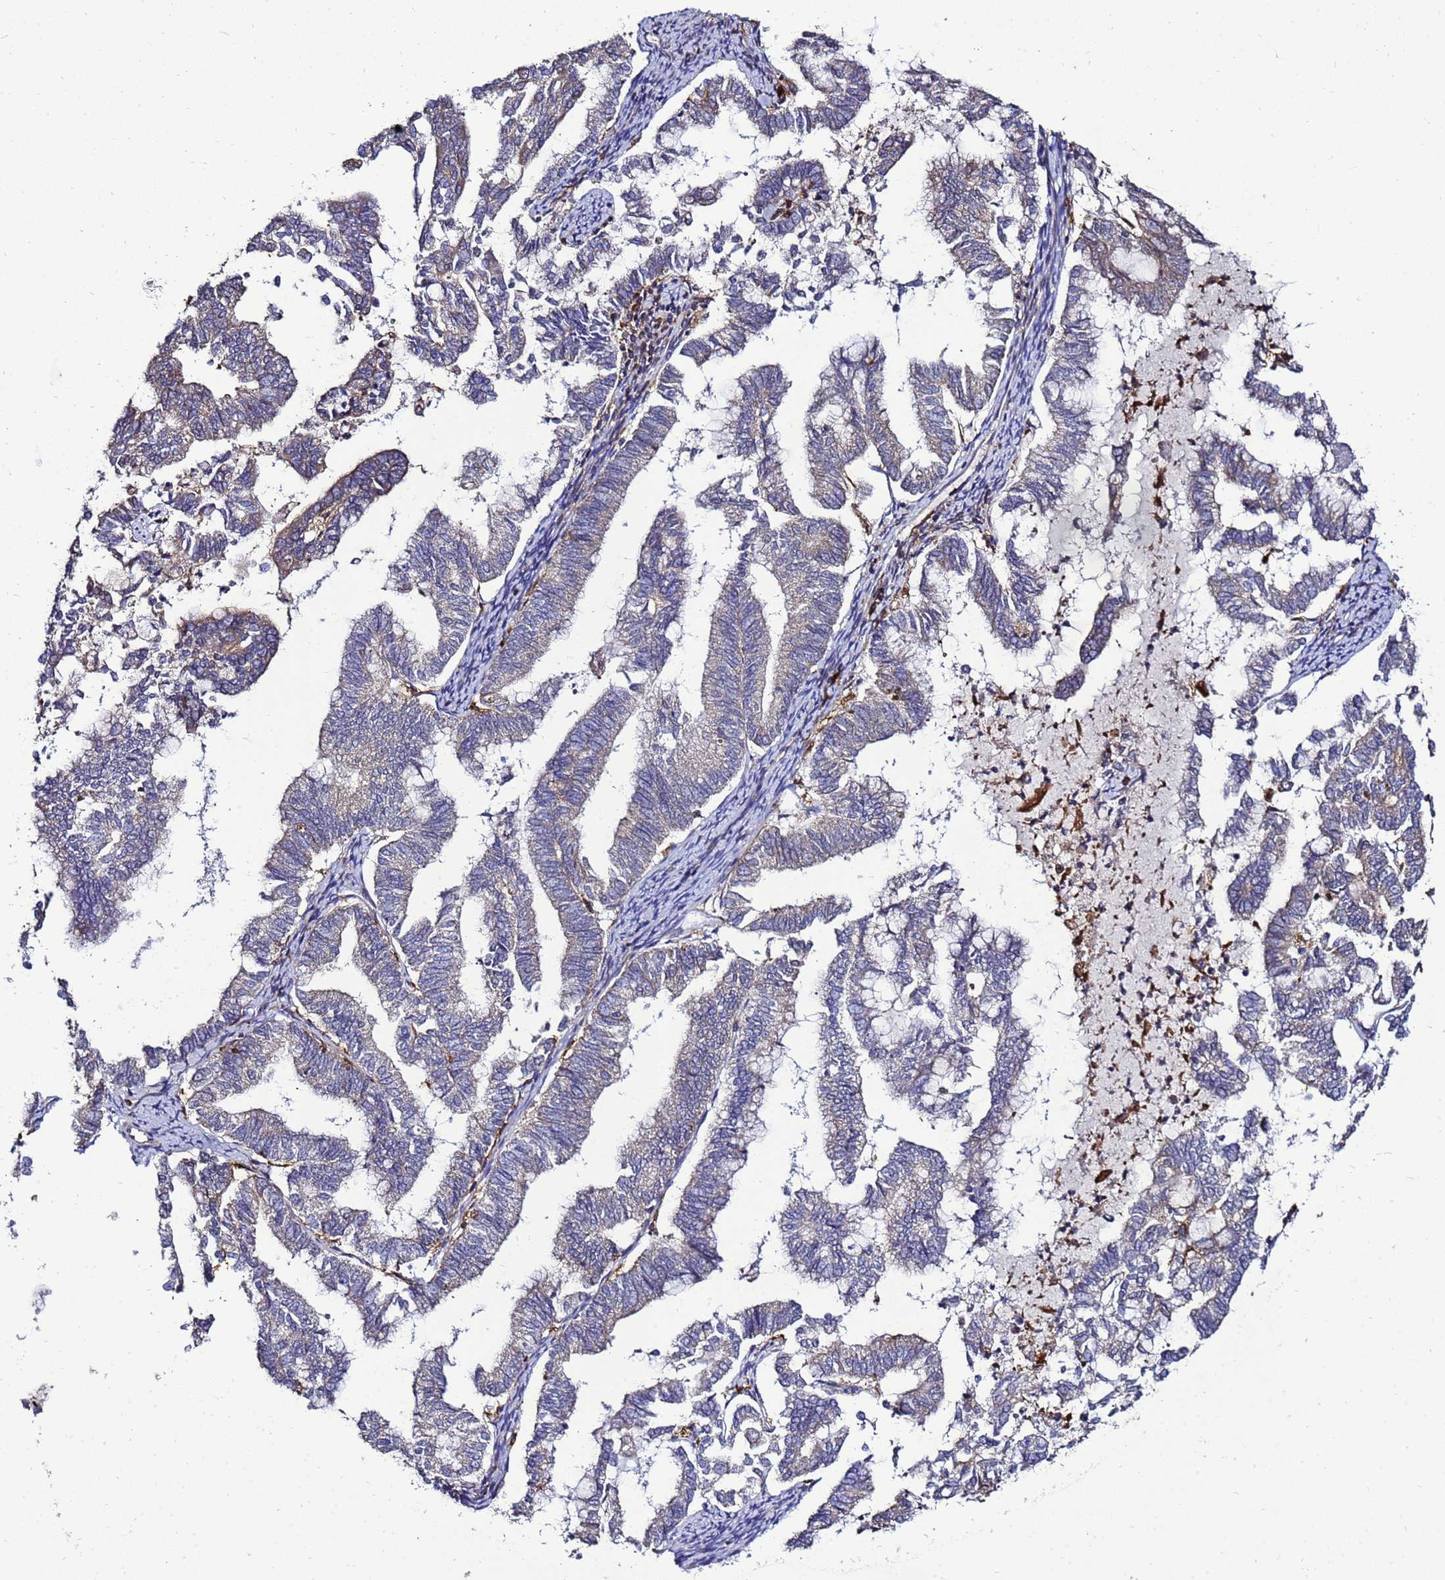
{"staining": {"intensity": "weak", "quantity": "<25%", "location": "cytoplasmic/membranous"}, "tissue": "endometrial cancer", "cell_type": "Tumor cells", "image_type": "cancer", "snomed": [{"axis": "morphology", "description": "Adenocarcinoma, NOS"}, {"axis": "topography", "description": "Endometrium"}], "caption": "This is an immunohistochemistry (IHC) photomicrograph of adenocarcinoma (endometrial). There is no expression in tumor cells.", "gene": "TRABD", "patient": {"sex": "female", "age": 79}}